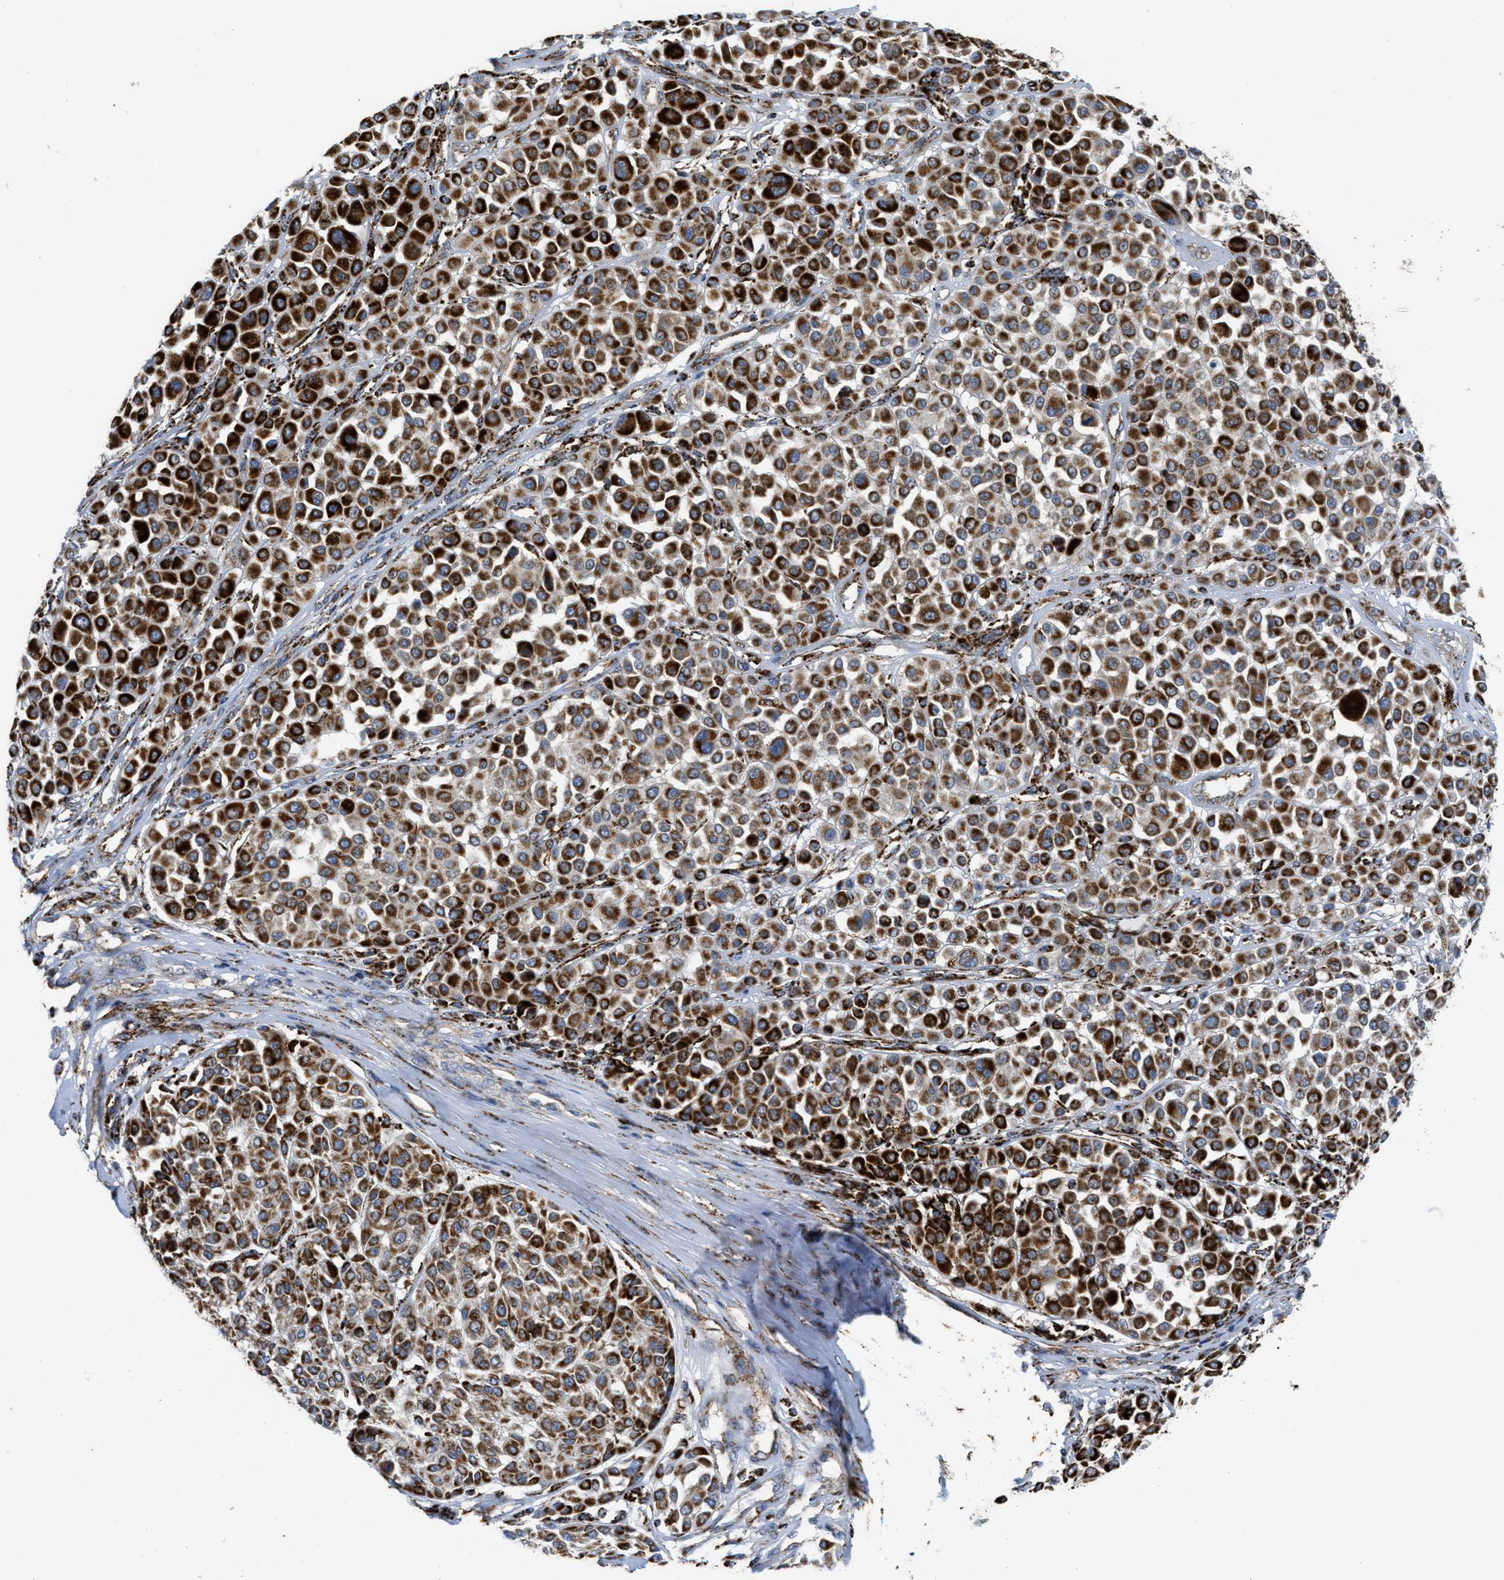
{"staining": {"intensity": "strong", "quantity": ">75%", "location": "cytoplasmic/membranous"}, "tissue": "melanoma", "cell_type": "Tumor cells", "image_type": "cancer", "snomed": [{"axis": "morphology", "description": "Malignant melanoma, Metastatic site"}, {"axis": "topography", "description": "Soft tissue"}], "caption": "A photomicrograph of human melanoma stained for a protein demonstrates strong cytoplasmic/membranous brown staining in tumor cells.", "gene": "SQOR", "patient": {"sex": "male", "age": 41}}